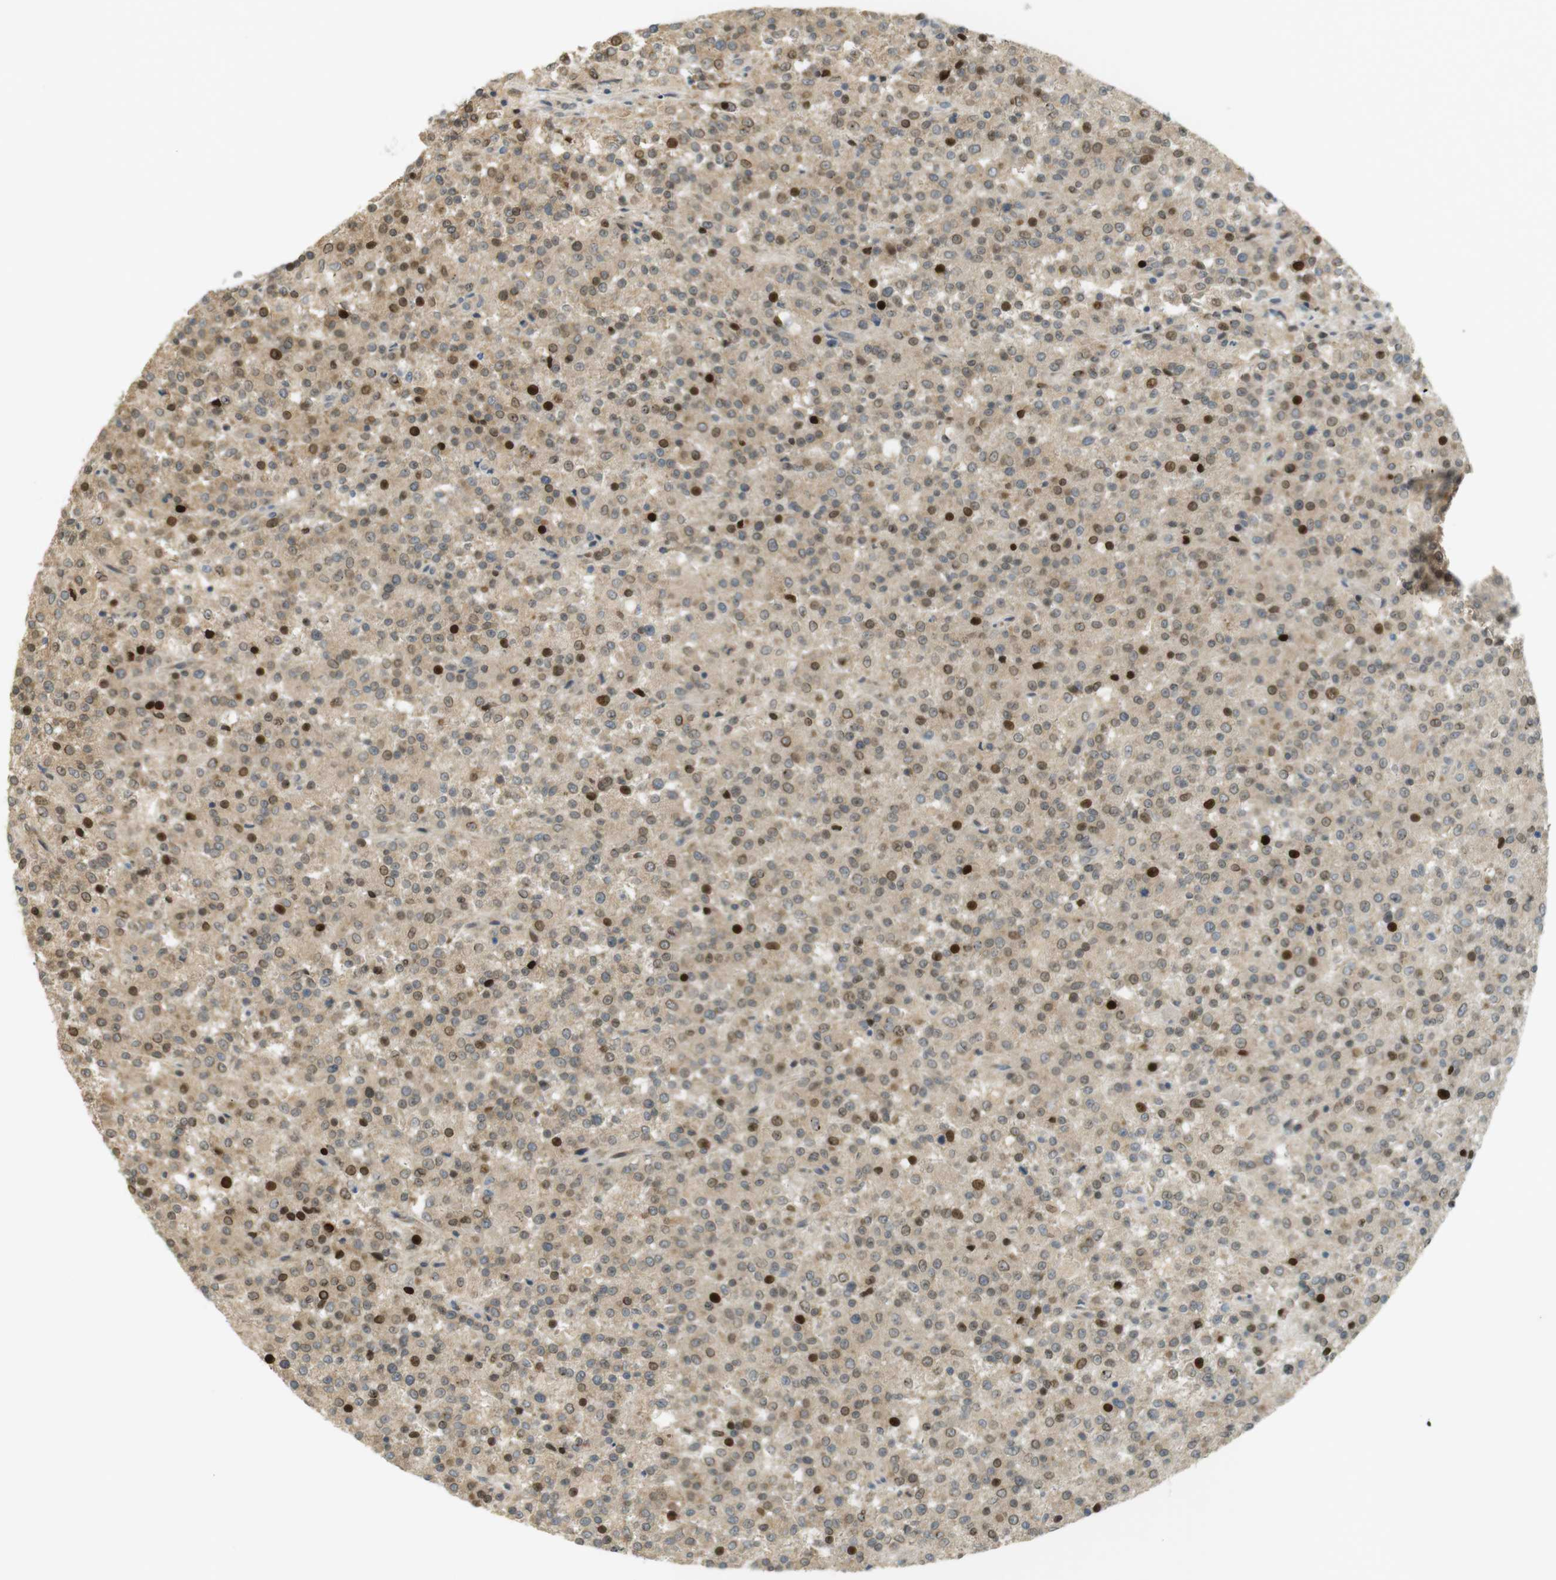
{"staining": {"intensity": "moderate", "quantity": "25%-75%", "location": "cytoplasmic/membranous,nuclear"}, "tissue": "testis cancer", "cell_type": "Tumor cells", "image_type": "cancer", "snomed": [{"axis": "morphology", "description": "Seminoma, NOS"}, {"axis": "topography", "description": "Testis"}], "caption": "Moderate cytoplasmic/membranous and nuclear protein expression is appreciated in about 25%-75% of tumor cells in testis cancer. (DAB = brown stain, brightfield microscopy at high magnification).", "gene": "CLRN3", "patient": {"sex": "male", "age": 59}}